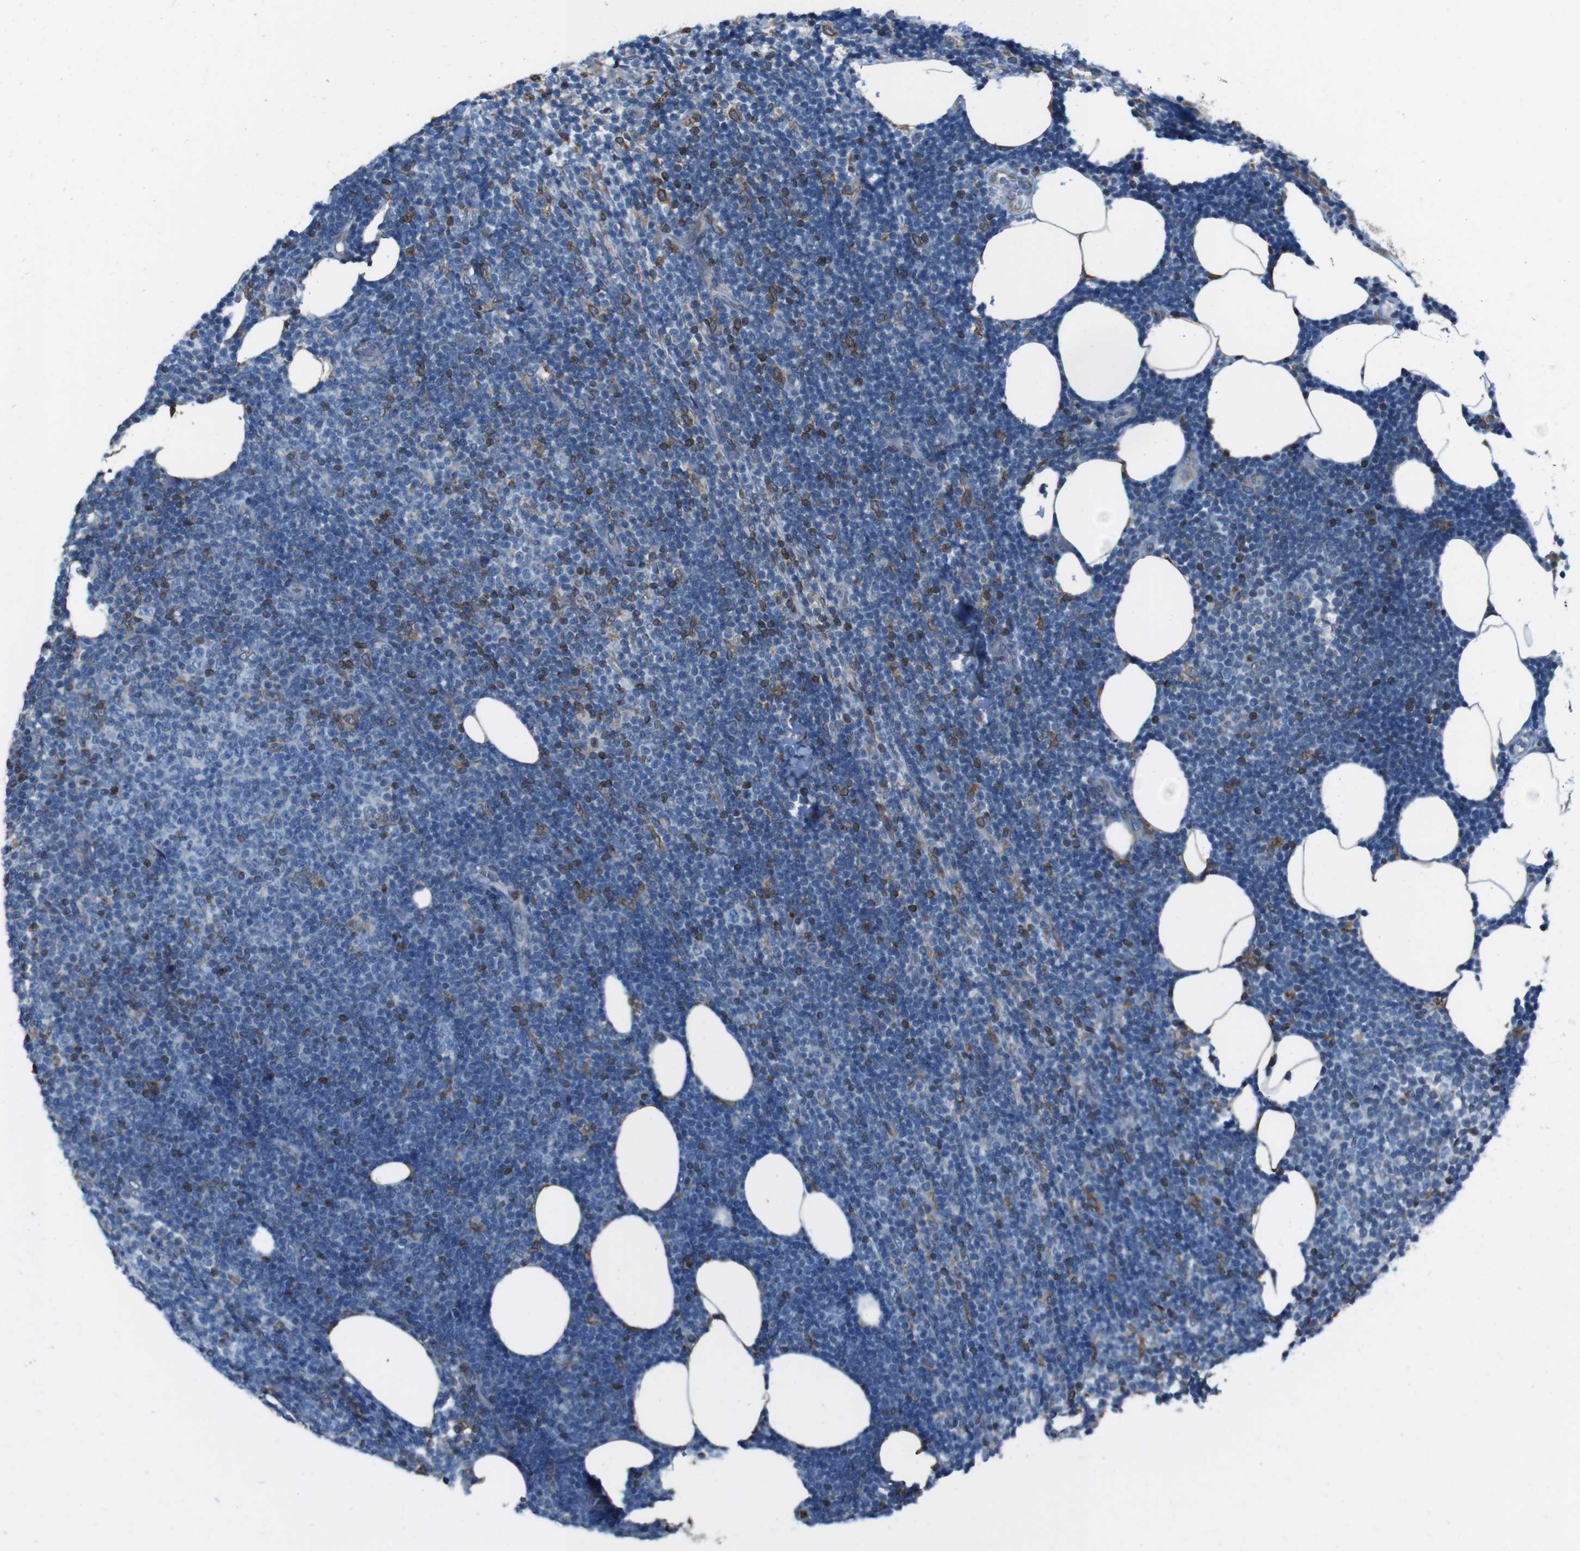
{"staining": {"intensity": "moderate", "quantity": "<25%", "location": "cytoplasmic/membranous"}, "tissue": "lymphoma", "cell_type": "Tumor cells", "image_type": "cancer", "snomed": [{"axis": "morphology", "description": "Malignant lymphoma, non-Hodgkin's type, Low grade"}, {"axis": "topography", "description": "Lymph node"}], "caption": "Immunohistochemical staining of lymphoma reveals low levels of moderate cytoplasmic/membranous positivity in approximately <25% of tumor cells.", "gene": "APMAP", "patient": {"sex": "male", "age": 66}}